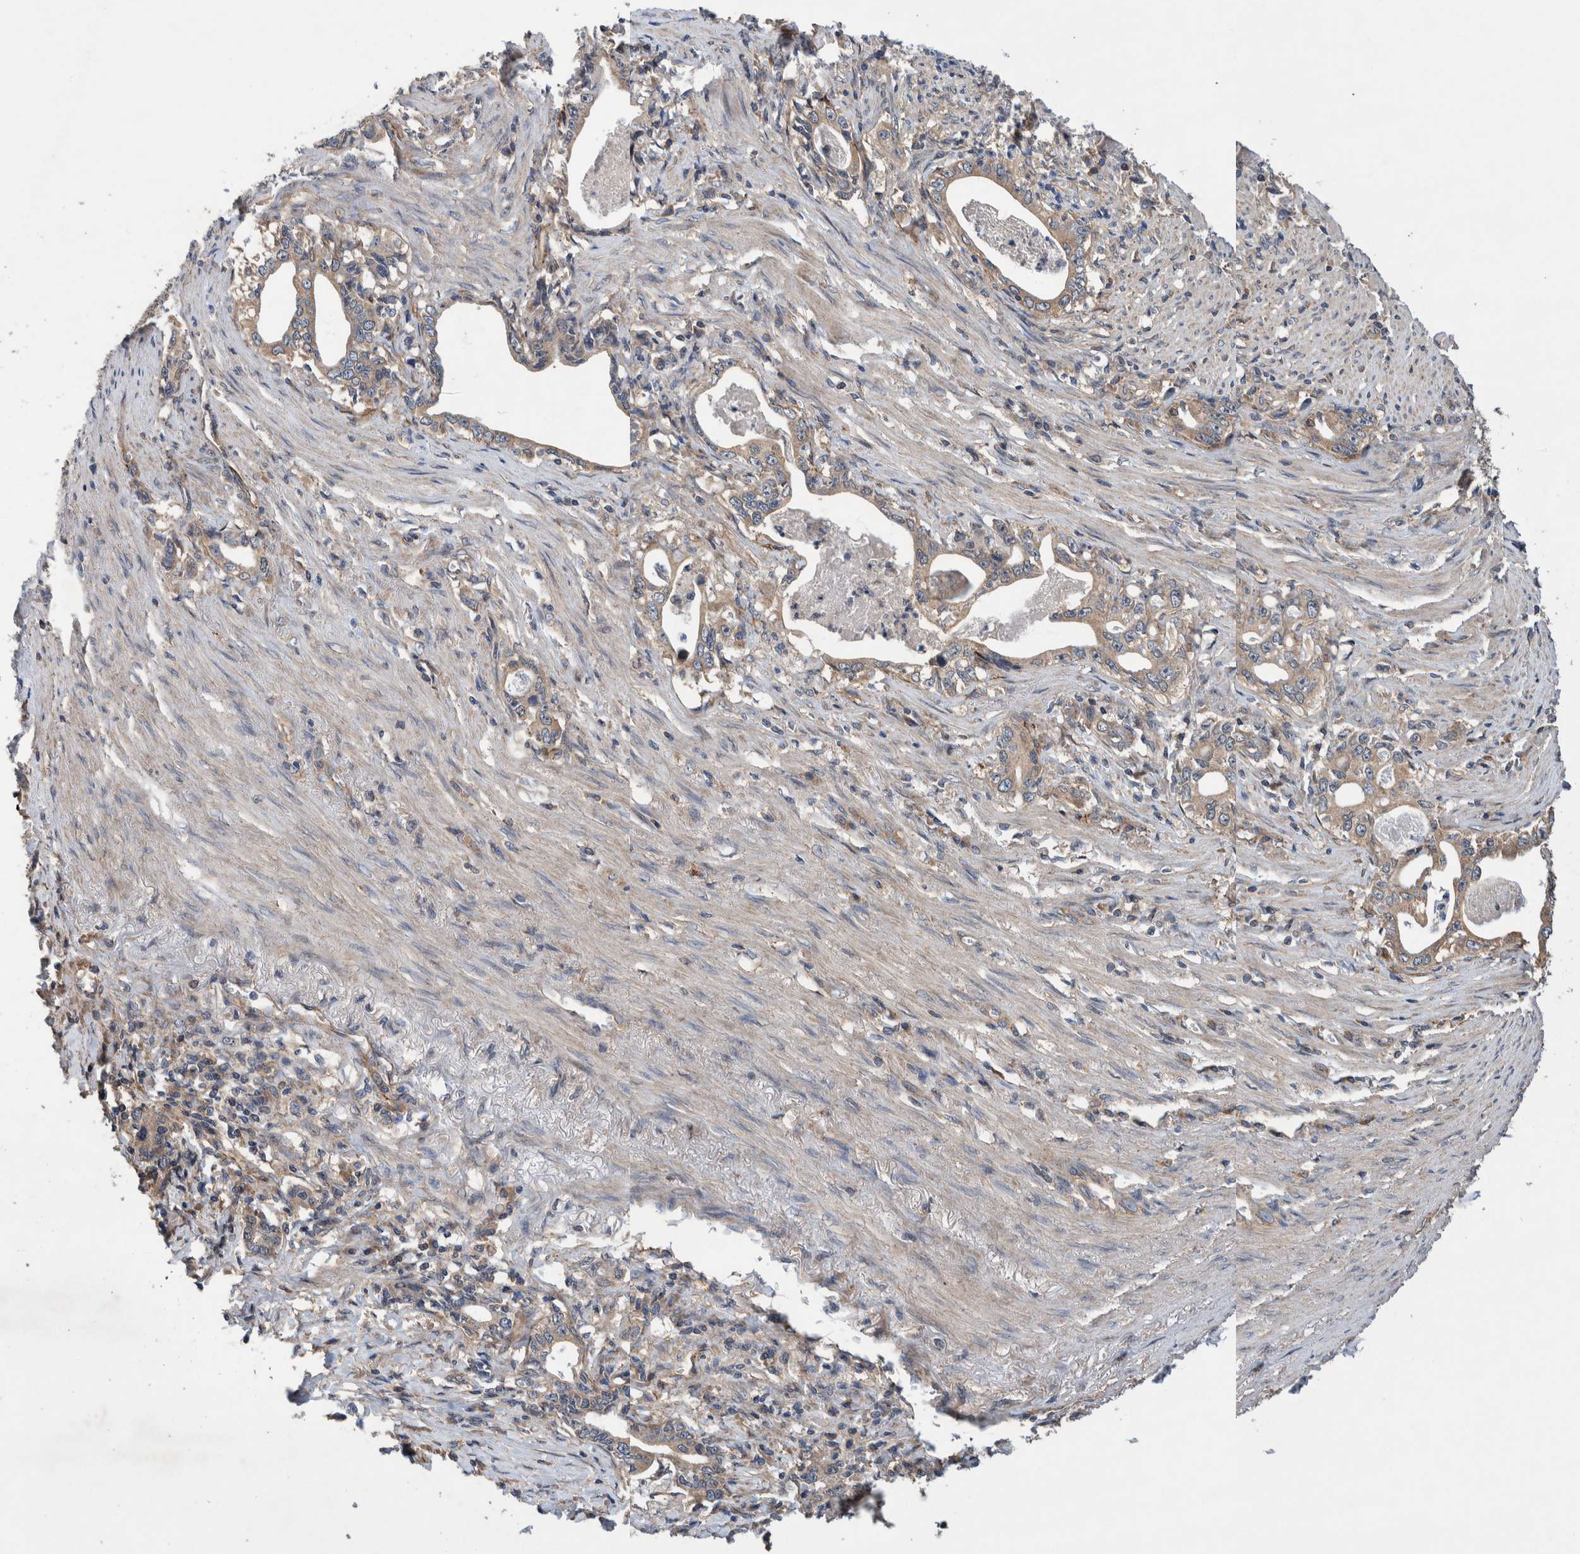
{"staining": {"intensity": "weak", "quantity": ">75%", "location": "cytoplasmic/membranous"}, "tissue": "stomach cancer", "cell_type": "Tumor cells", "image_type": "cancer", "snomed": [{"axis": "morphology", "description": "Adenocarcinoma, NOS"}, {"axis": "topography", "description": "Stomach, lower"}], "caption": "A low amount of weak cytoplasmic/membranous staining is identified in about >75% of tumor cells in adenocarcinoma (stomach) tissue.", "gene": "PIK3R6", "patient": {"sex": "female", "age": 72}}